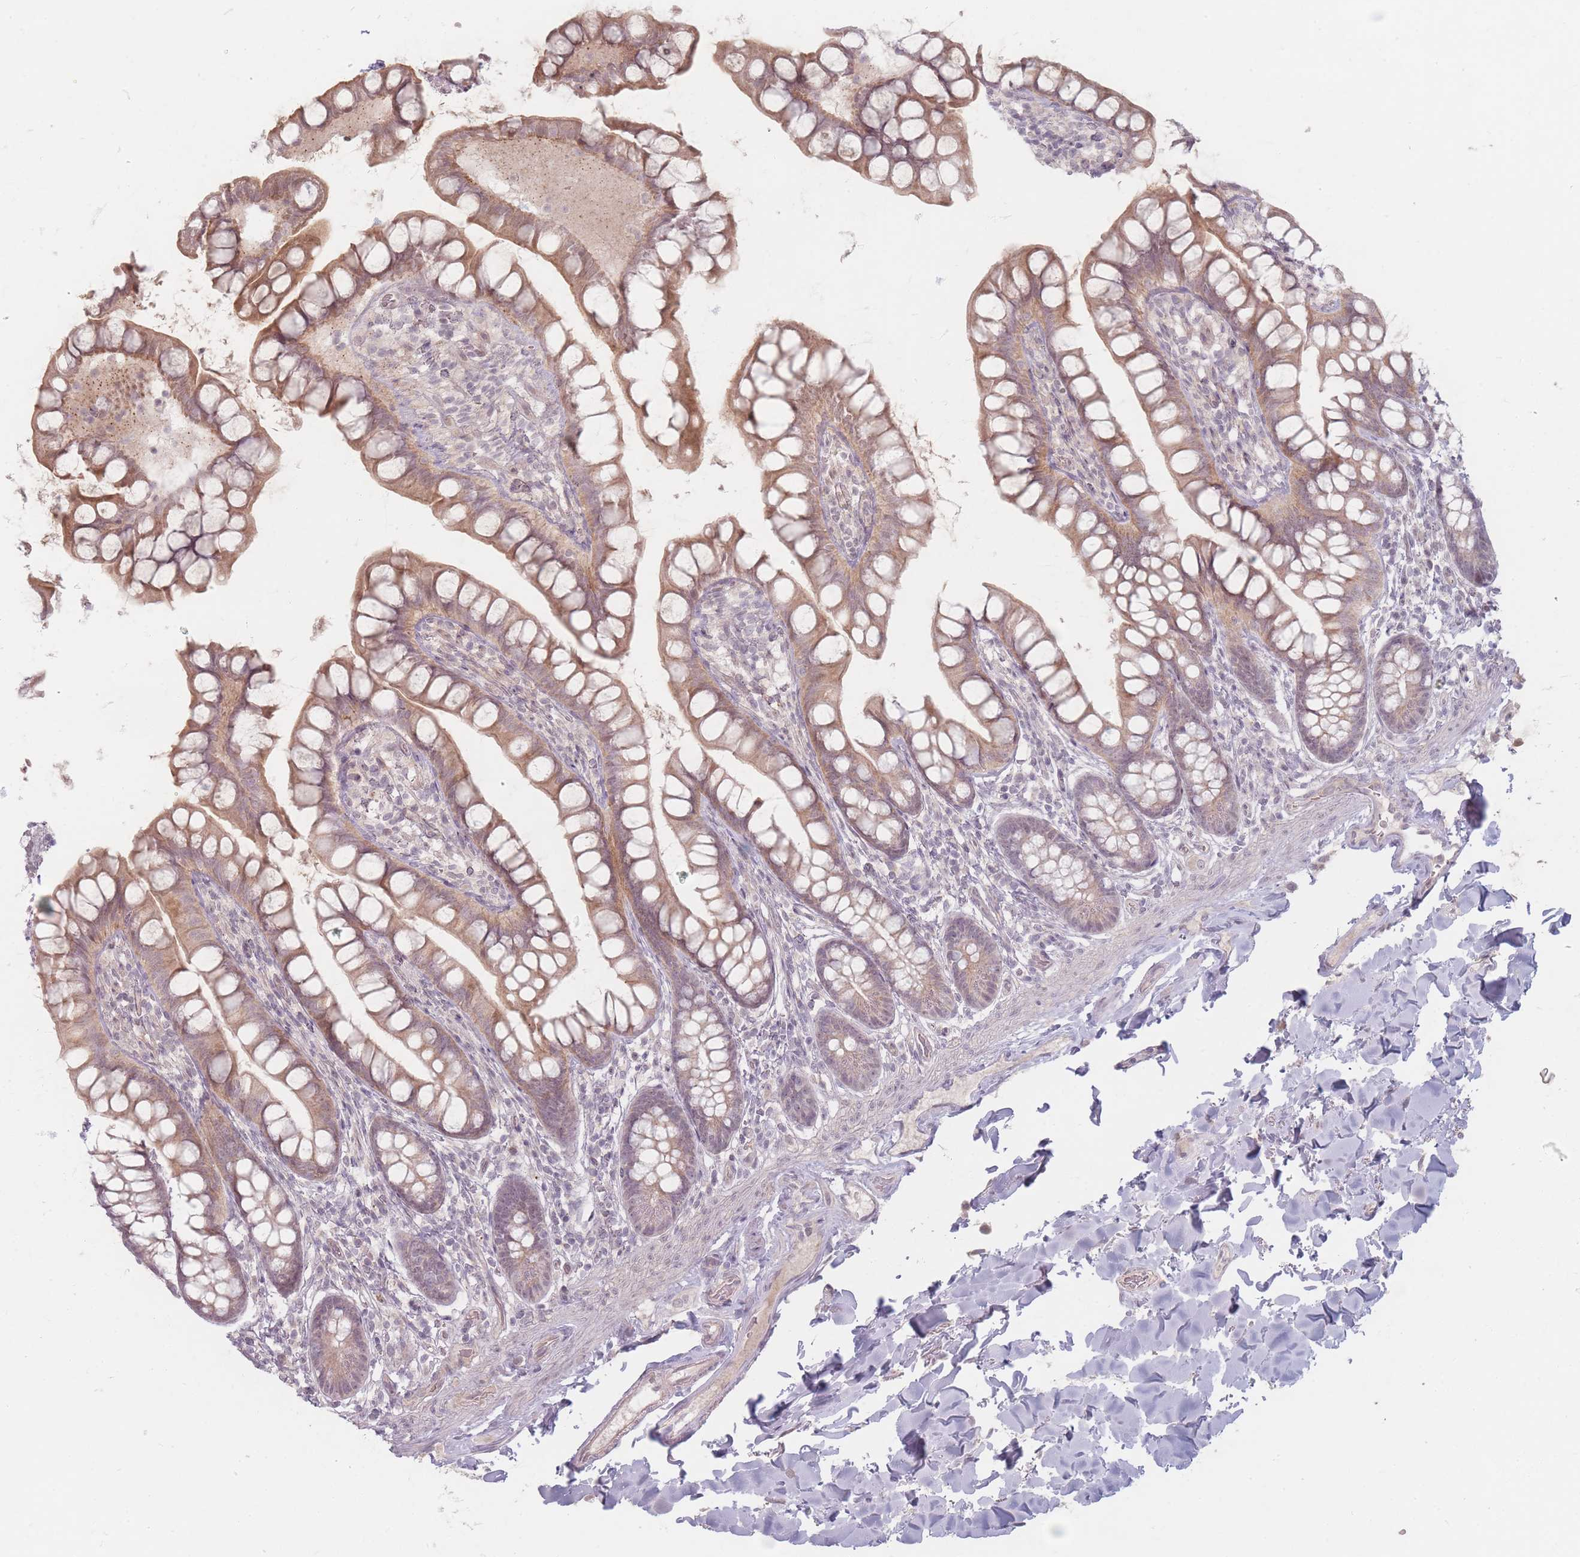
{"staining": {"intensity": "moderate", "quantity": "25%-75%", "location": "cytoplasmic/membranous"}, "tissue": "small intestine", "cell_type": "Glandular cells", "image_type": "normal", "snomed": [{"axis": "morphology", "description": "Normal tissue, NOS"}, {"axis": "topography", "description": "Small intestine"}], "caption": "Immunohistochemistry staining of normal small intestine, which shows medium levels of moderate cytoplasmic/membranous staining in approximately 25%-75% of glandular cells indicating moderate cytoplasmic/membranous protein expression. The staining was performed using DAB (3,3'-diaminobenzidine) (brown) for protein detection and nuclei were counterstained in hematoxylin (blue).", "gene": "GABRA6", "patient": {"sex": "male", "age": 70}}